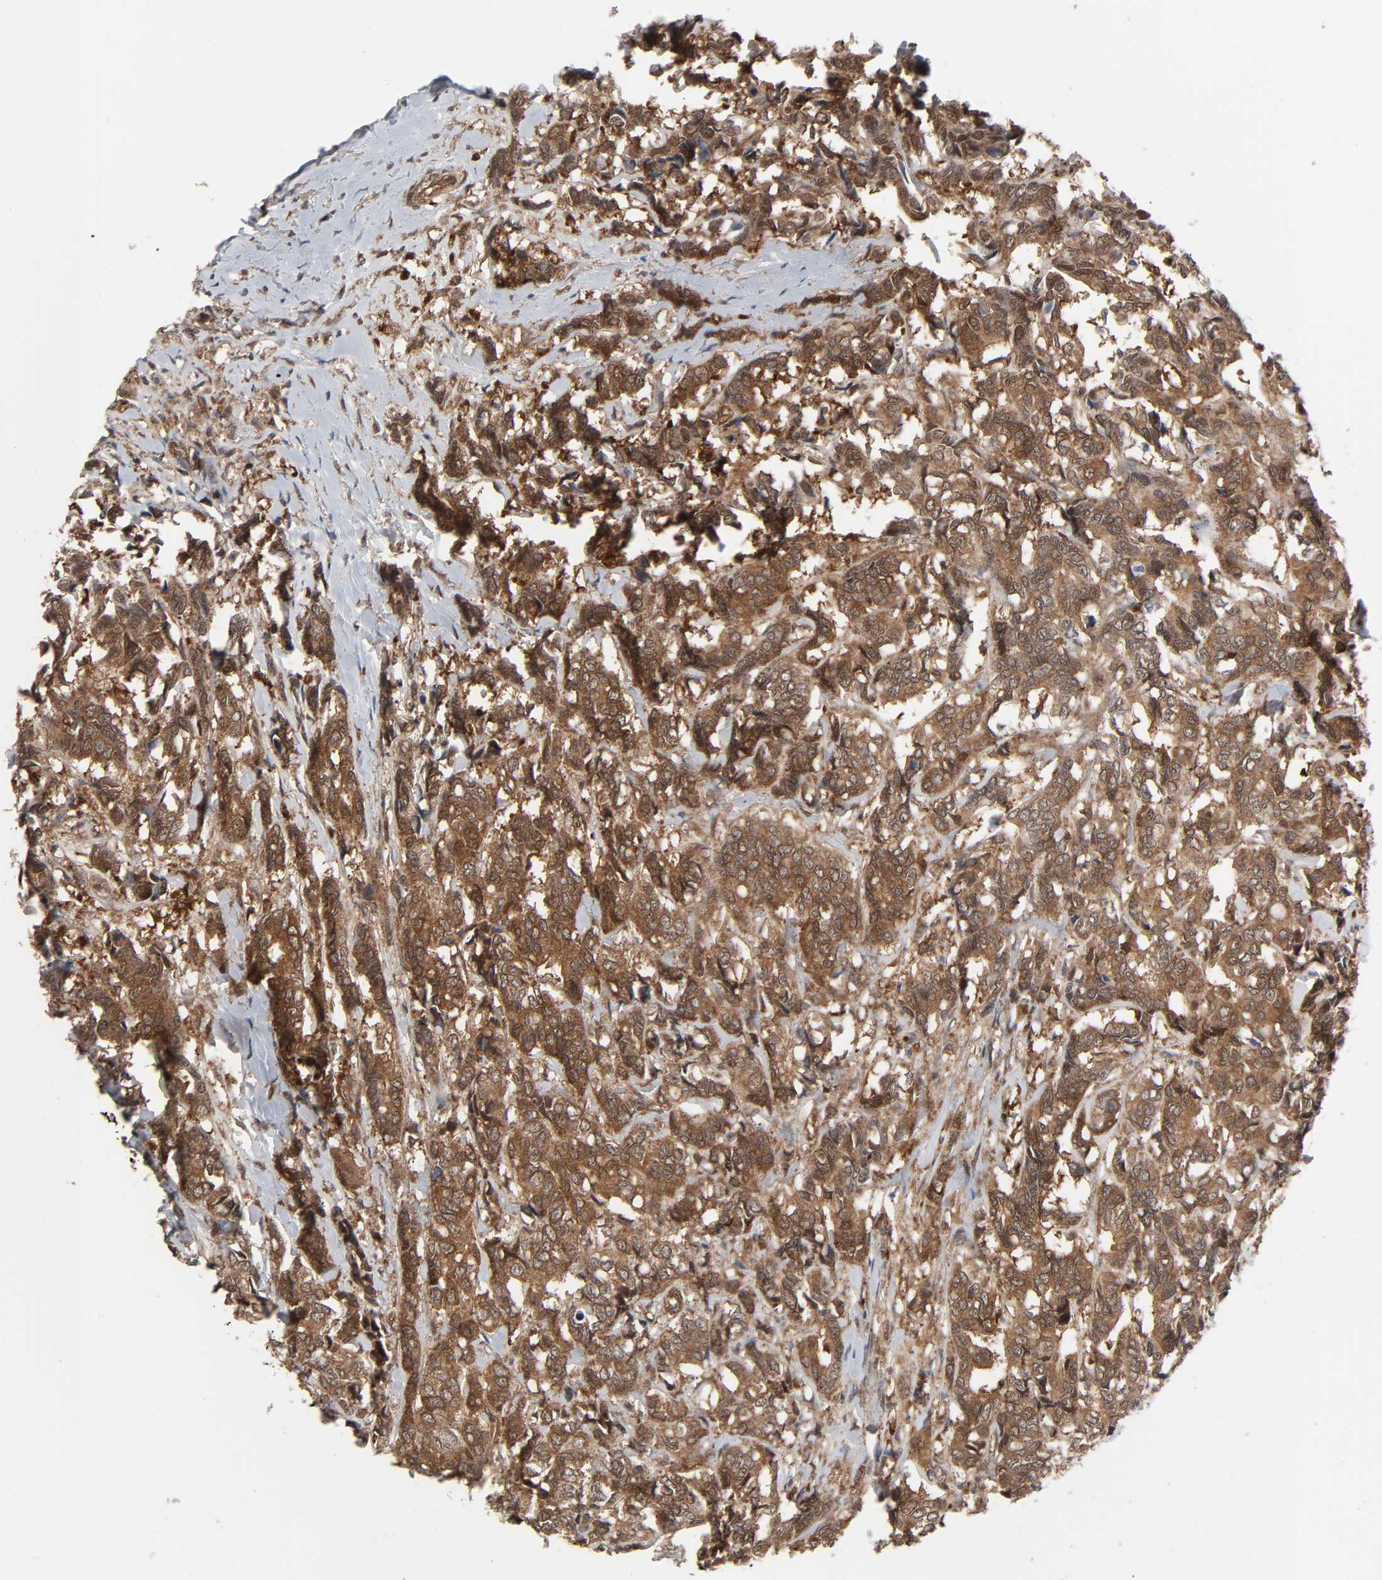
{"staining": {"intensity": "strong", "quantity": ">75%", "location": "cytoplasmic/membranous"}, "tissue": "breast cancer", "cell_type": "Tumor cells", "image_type": "cancer", "snomed": [{"axis": "morphology", "description": "Duct carcinoma"}, {"axis": "topography", "description": "Breast"}], "caption": "Immunohistochemical staining of human breast cancer shows high levels of strong cytoplasmic/membranous protein expression in about >75% of tumor cells.", "gene": "GSK3A", "patient": {"sex": "female", "age": 87}}